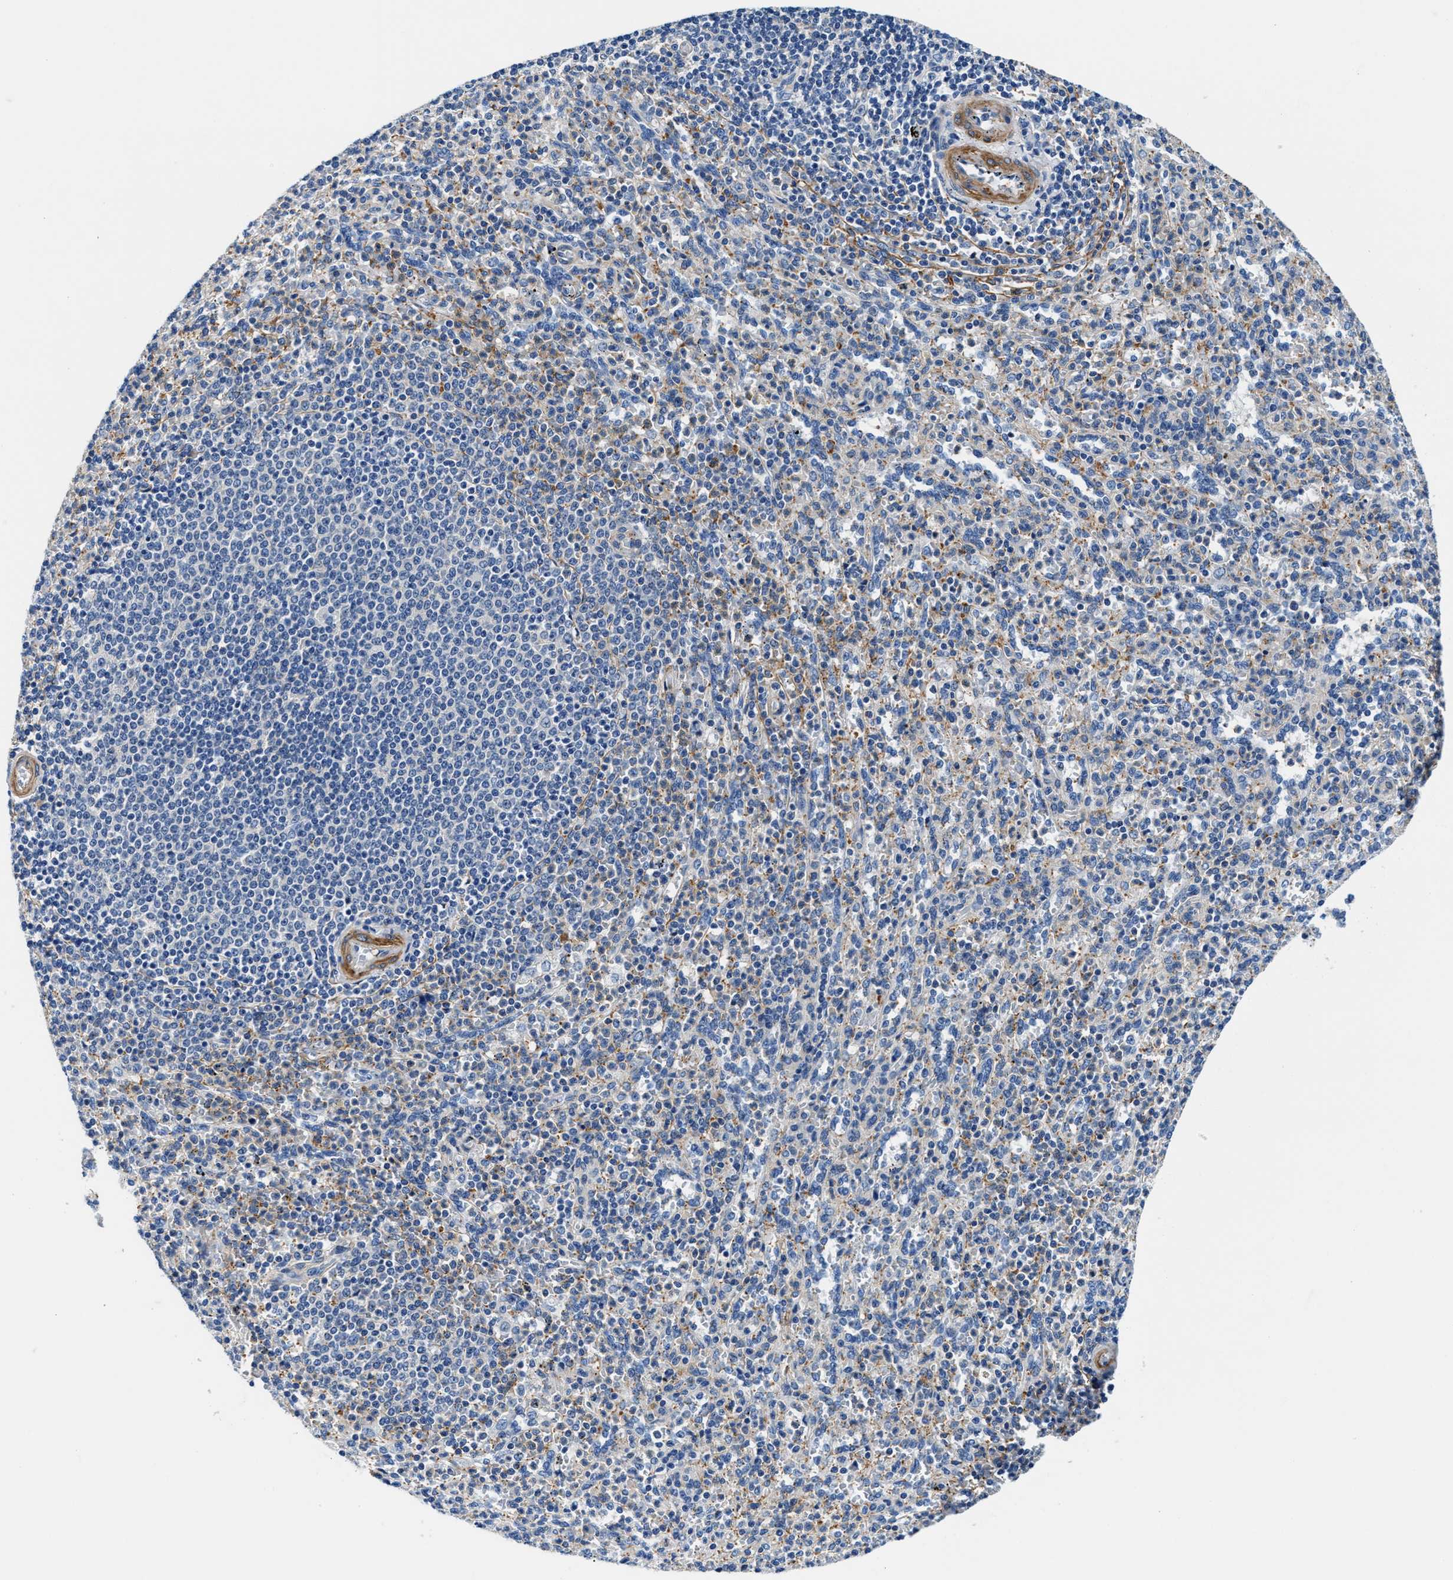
{"staining": {"intensity": "weak", "quantity": "25%-75%", "location": "cytoplasmic/membranous"}, "tissue": "spleen", "cell_type": "Cells in red pulp", "image_type": "normal", "snomed": [{"axis": "morphology", "description": "Normal tissue, NOS"}, {"axis": "topography", "description": "Spleen"}], "caption": "Weak cytoplasmic/membranous expression for a protein is identified in approximately 25%-75% of cells in red pulp of benign spleen using immunohistochemistry (IHC).", "gene": "PARG", "patient": {"sex": "male", "age": 36}}